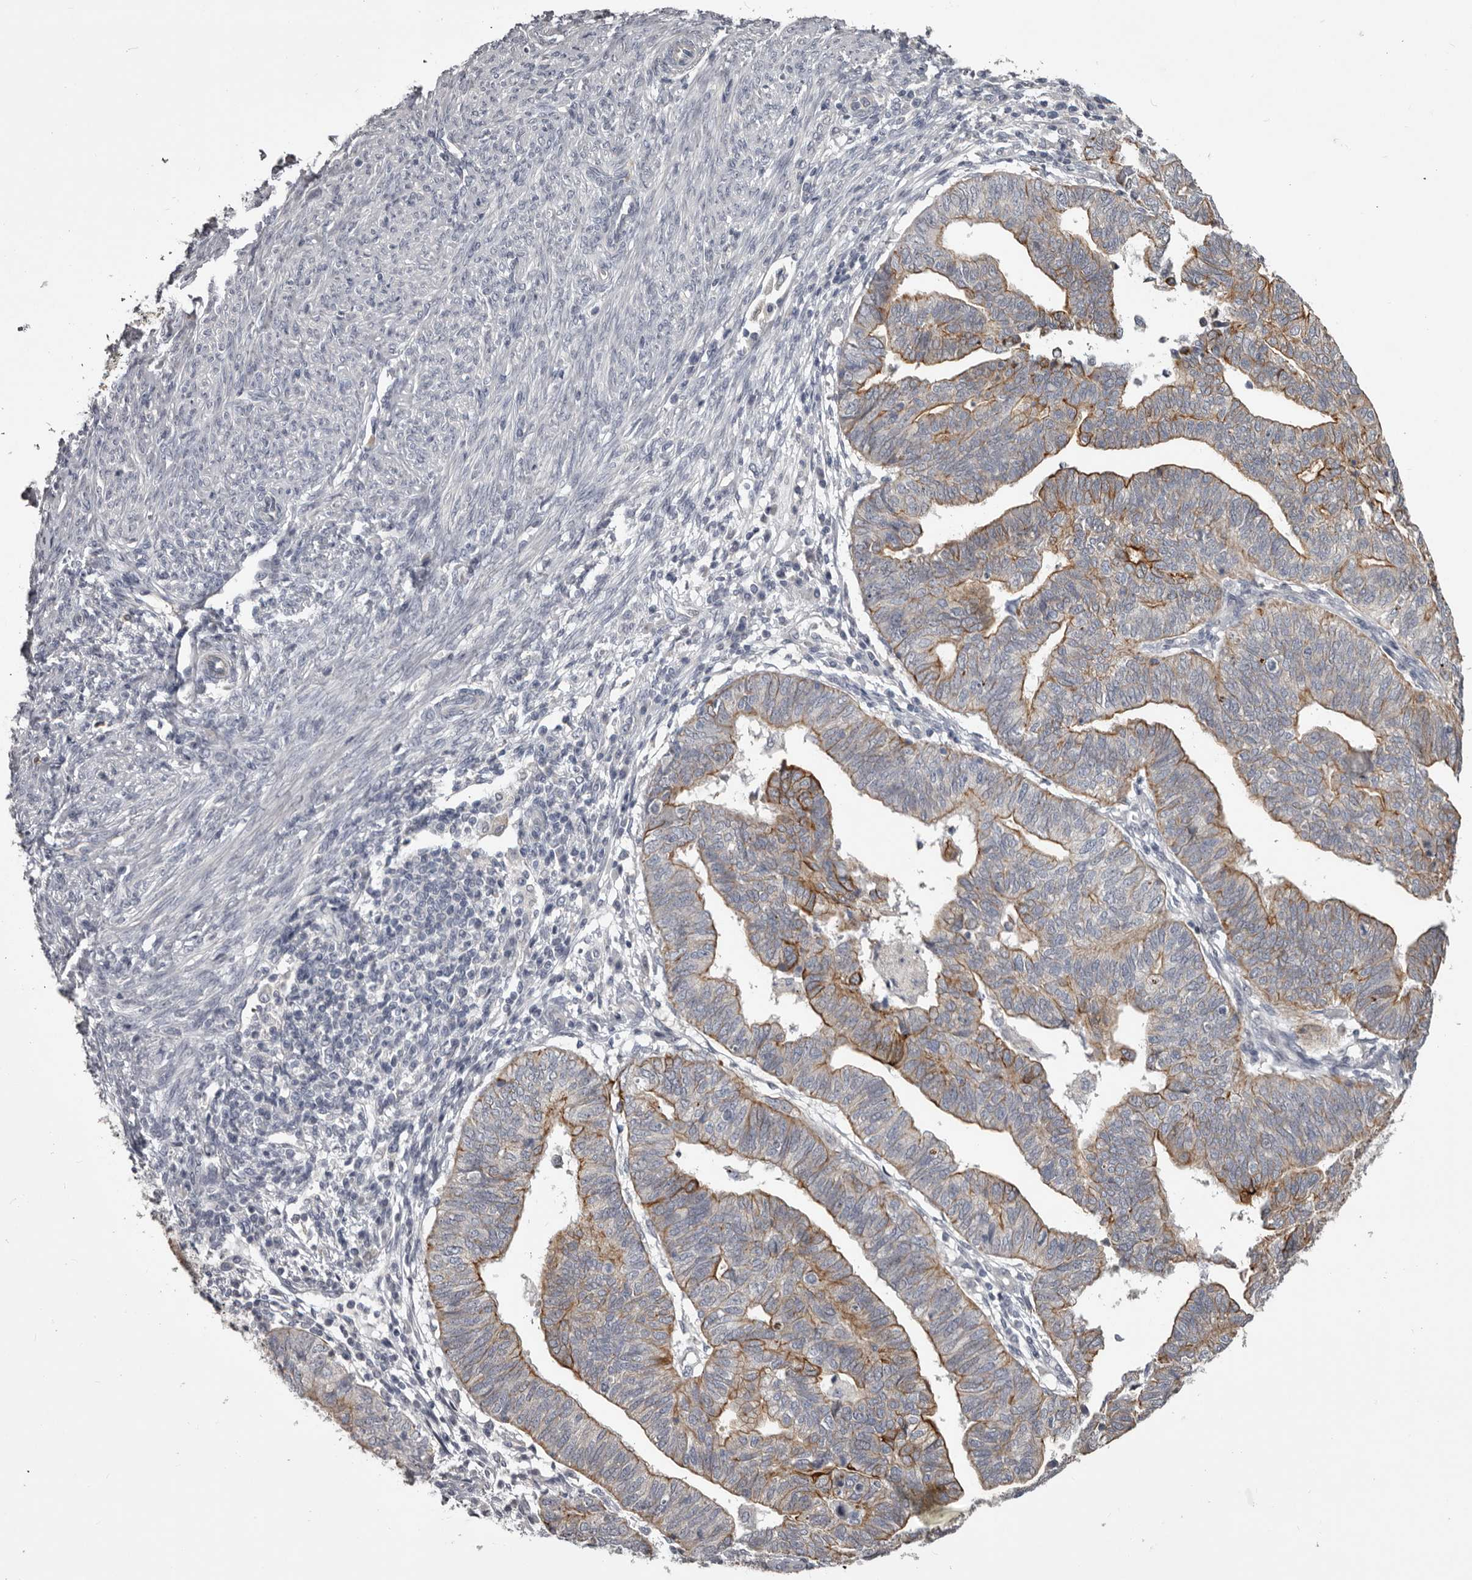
{"staining": {"intensity": "moderate", "quantity": "<25%", "location": "cytoplasmic/membranous"}, "tissue": "endometrial cancer", "cell_type": "Tumor cells", "image_type": "cancer", "snomed": [{"axis": "morphology", "description": "Adenocarcinoma, NOS"}, {"axis": "topography", "description": "Uterus"}], "caption": "Adenocarcinoma (endometrial) stained for a protein reveals moderate cytoplasmic/membranous positivity in tumor cells.", "gene": "LPAR6", "patient": {"sex": "female", "age": 77}}